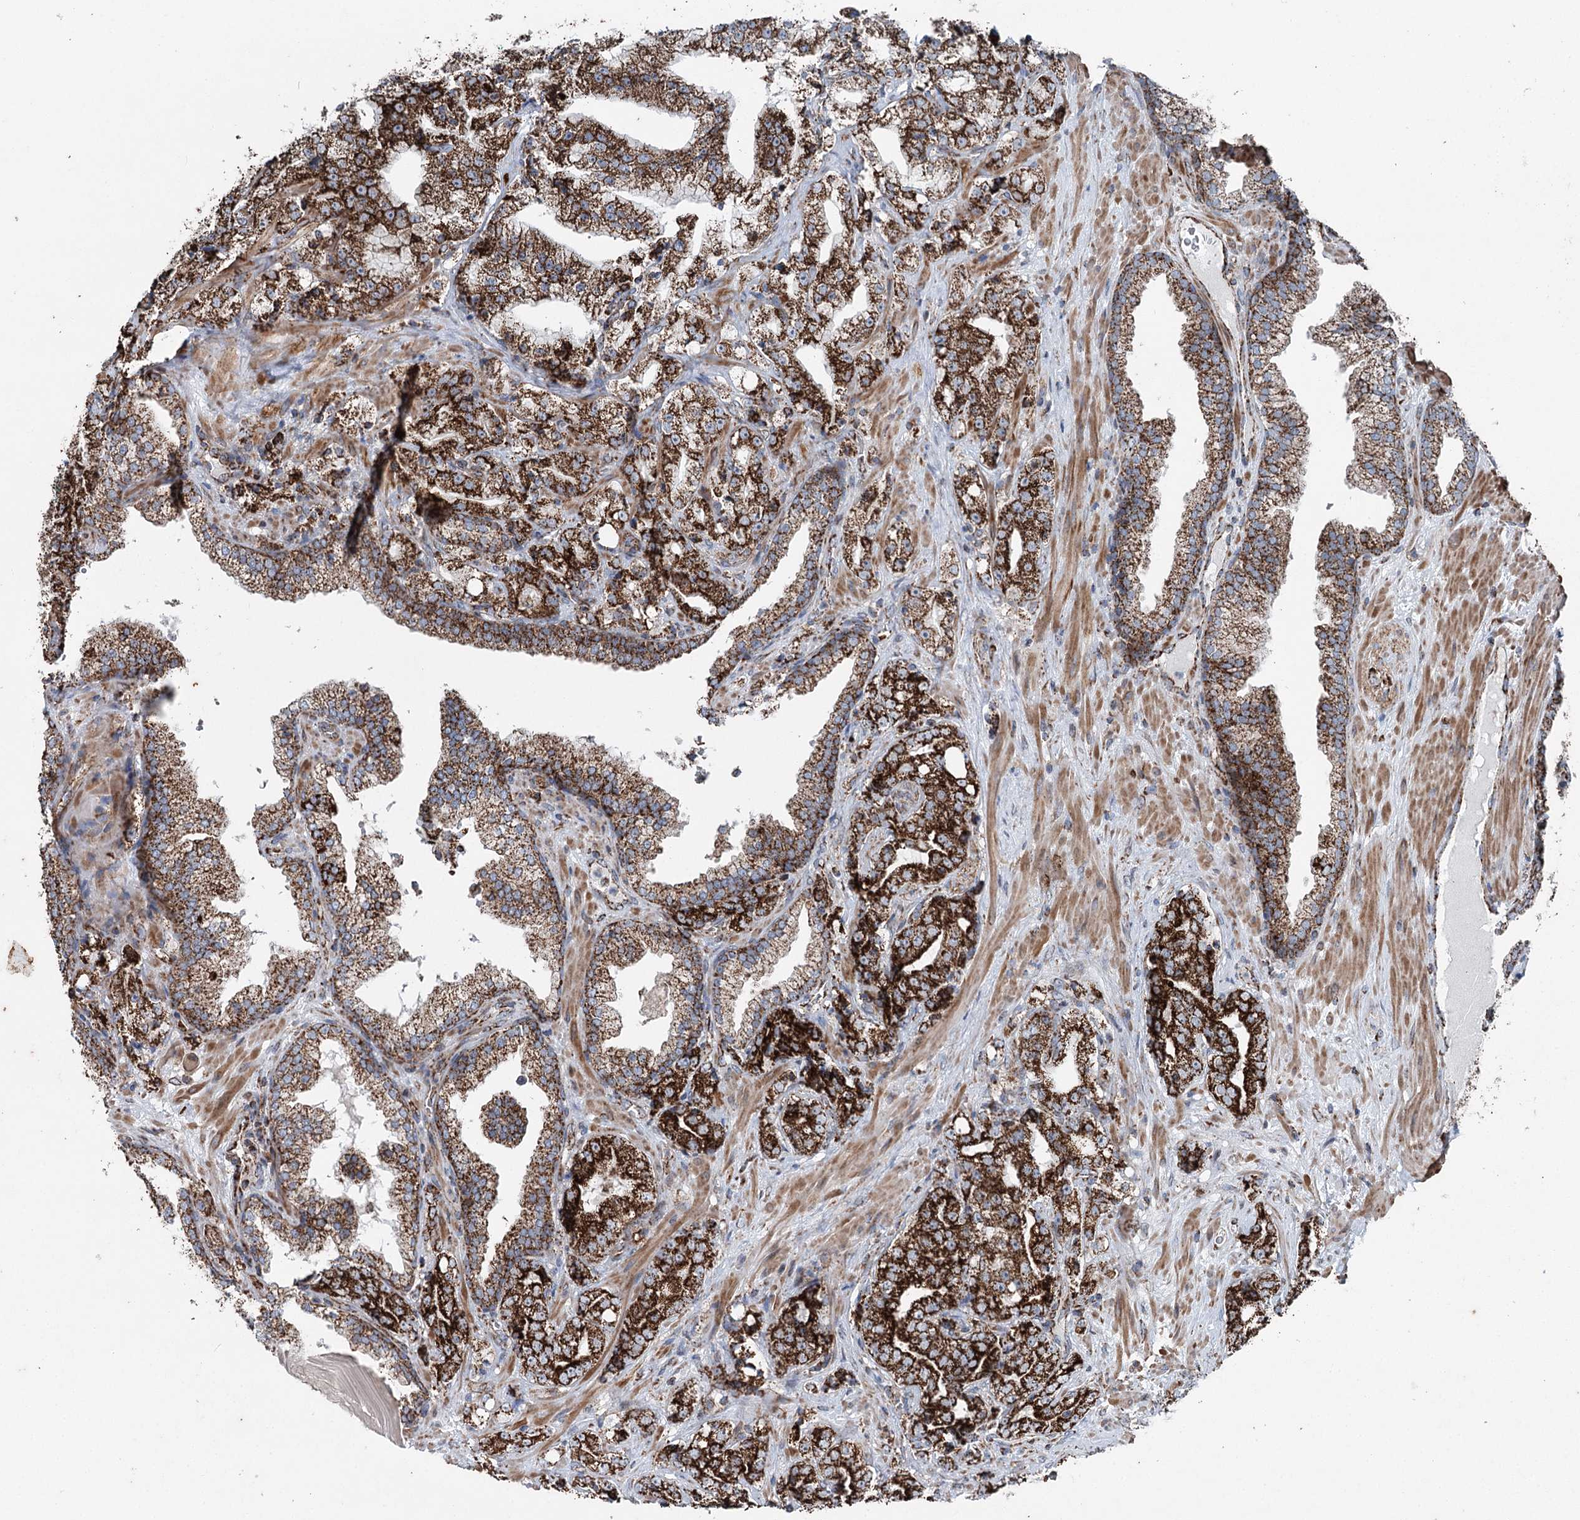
{"staining": {"intensity": "strong", "quantity": ">75%", "location": "cytoplasmic/membranous"}, "tissue": "prostate cancer", "cell_type": "Tumor cells", "image_type": "cancer", "snomed": [{"axis": "morphology", "description": "Adenocarcinoma, High grade"}, {"axis": "topography", "description": "Prostate"}], "caption": "Protein expression analysis of high-grade adenocarcinoma (prostate) shows strong cytoplasmic/membranous staining in approximately >75% of tumor cells.", "gene": "UCN3", "patient": {"sex": "male", "age": 64}}